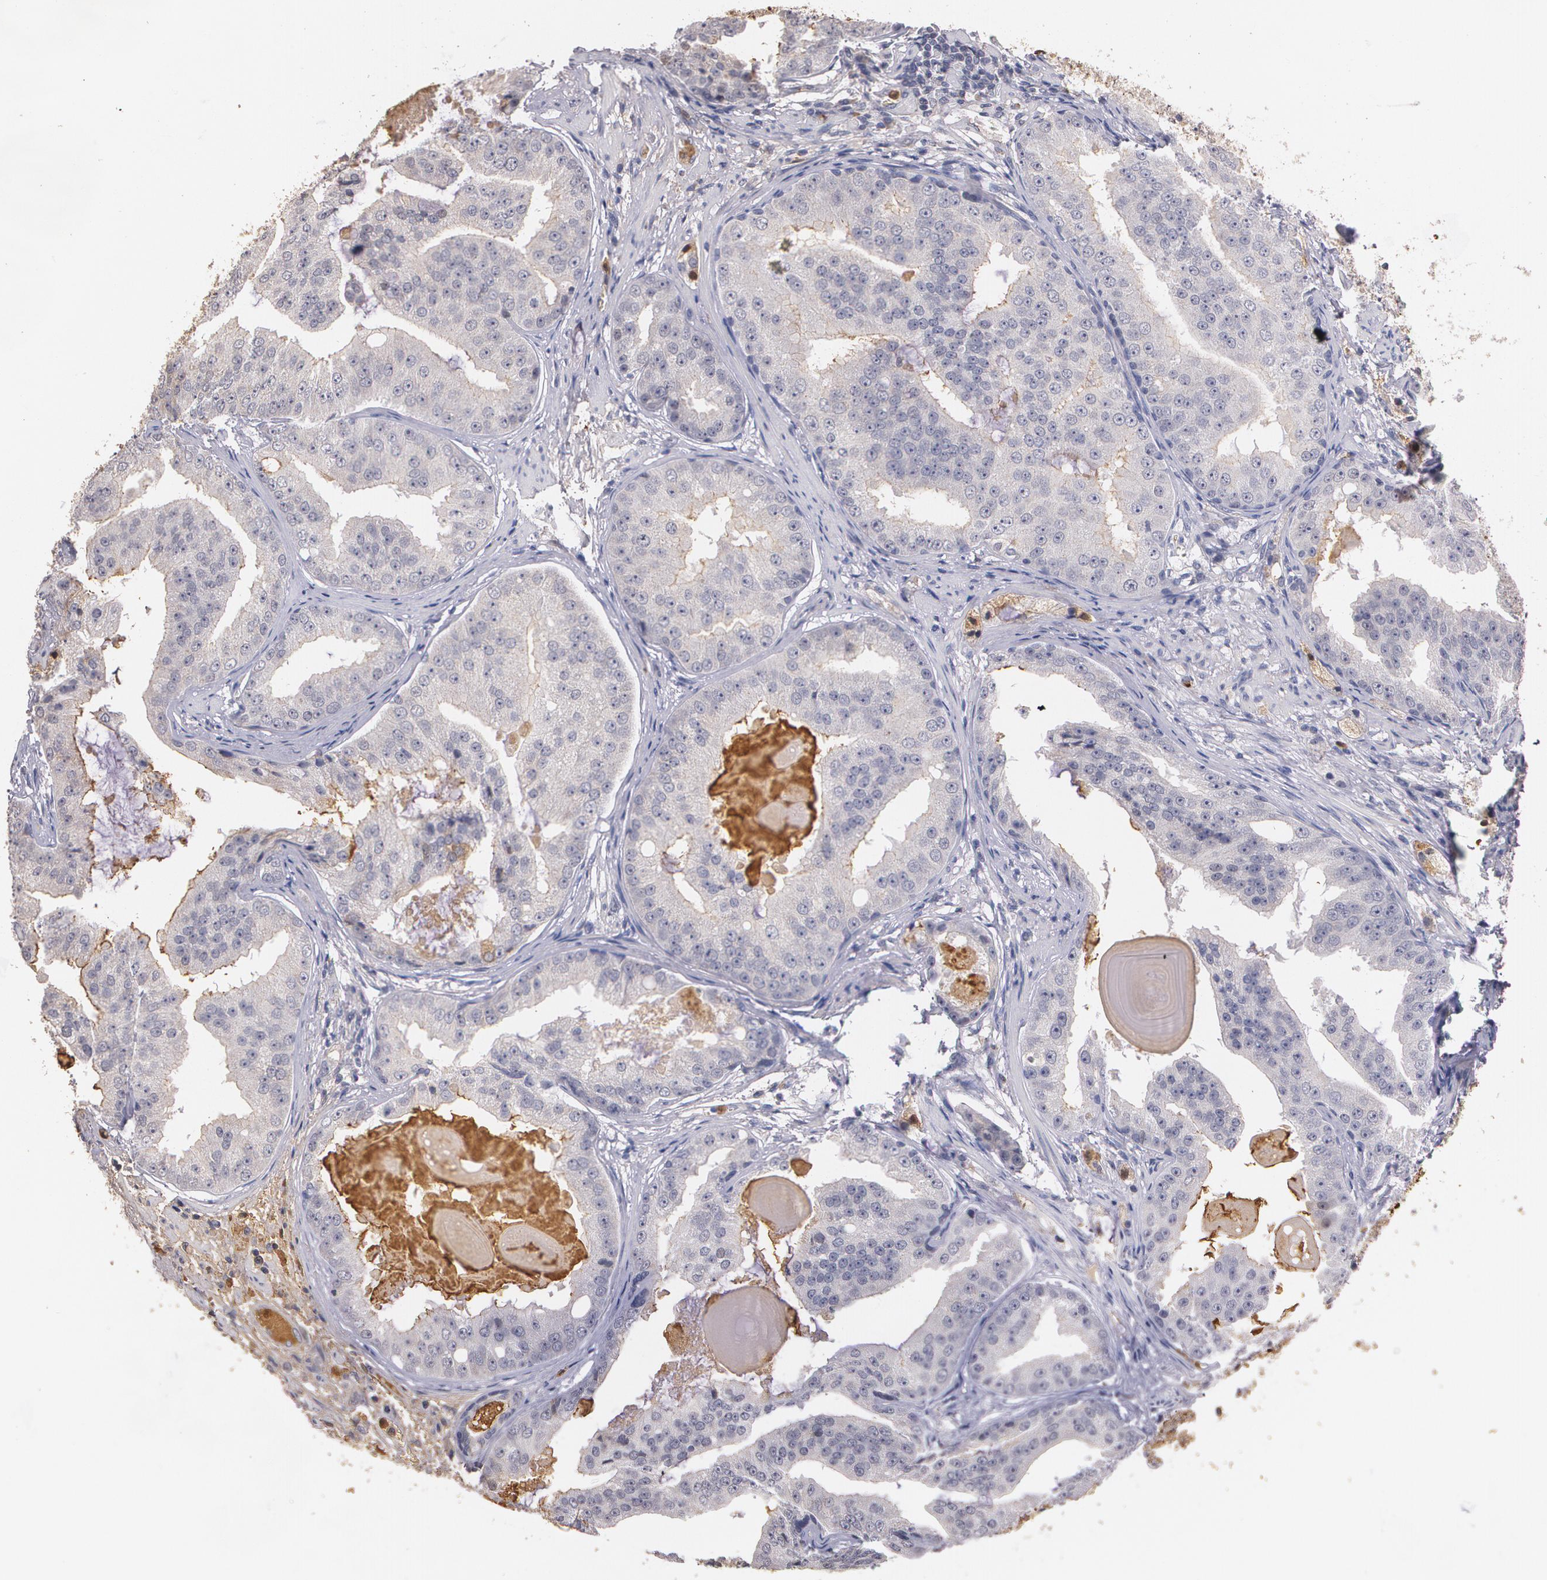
{"staining": {"intensity": "weak", "quantity": ">75%", "location": "cytoplasmic/membranous"}, "tissue": "prostate cancer", "cell_type": "Tumor cells", "image_type": "cancer", "snomed": [{"axis": "morphology", "description": "Adenocarcinoma, High grade"}, {"axis": "topography", "description": "Prostate"}], "caption": "A high-resolution photomicrograph shows IHC staining of prostate cancer (high-grade adenocarcinoma), which demonstrates weak cytoplasmic/membranous positivity in about >75% of tumor cells.", "gene": "PTS", "patient": {"sex": "male", "age": 68}}